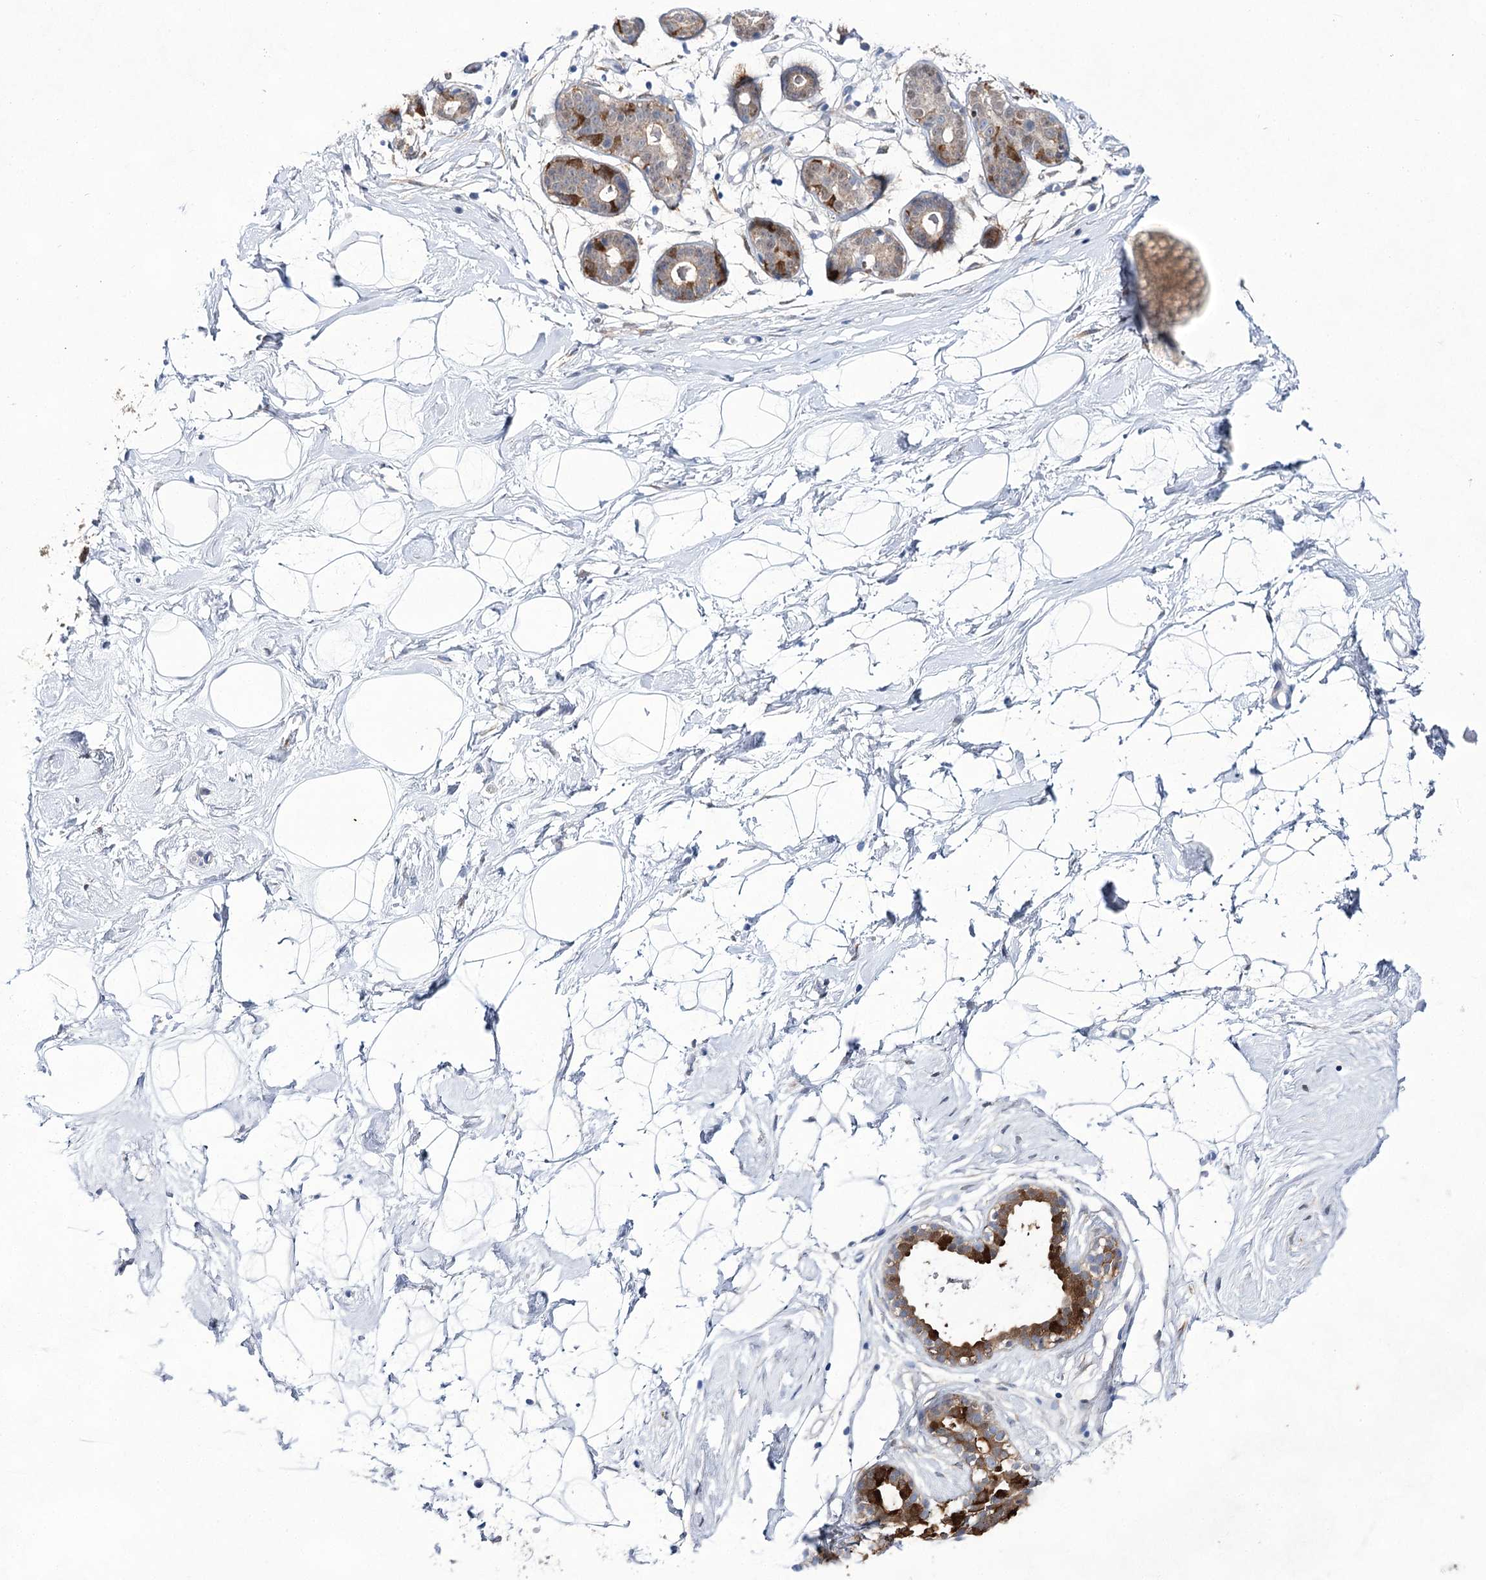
{"staining": {"intensity": "negative", "quantity": "none", "location": "none"}, "tissue": "breast", "cell_type": "Adipocytes", "image_type": "normal", "snomed": [{"axis": "morphology", "description": "Normal tissue, NOS"}, {"axis": "morphology", "description": "Adenoma, NOS"}, {"axis": "topography", "description": "Breast"}], "caption": "IHC histopathology image of benign breast: breast stained with DAB shows no significant protein expression in adipocytes. (Brightfield microscopy of DAB (3,3'-diaminobenzidine) immunohistochemistry (IHC) at high magnification).", "gene": "UGDH", "patient": {"sex": "female", "age": 23}}